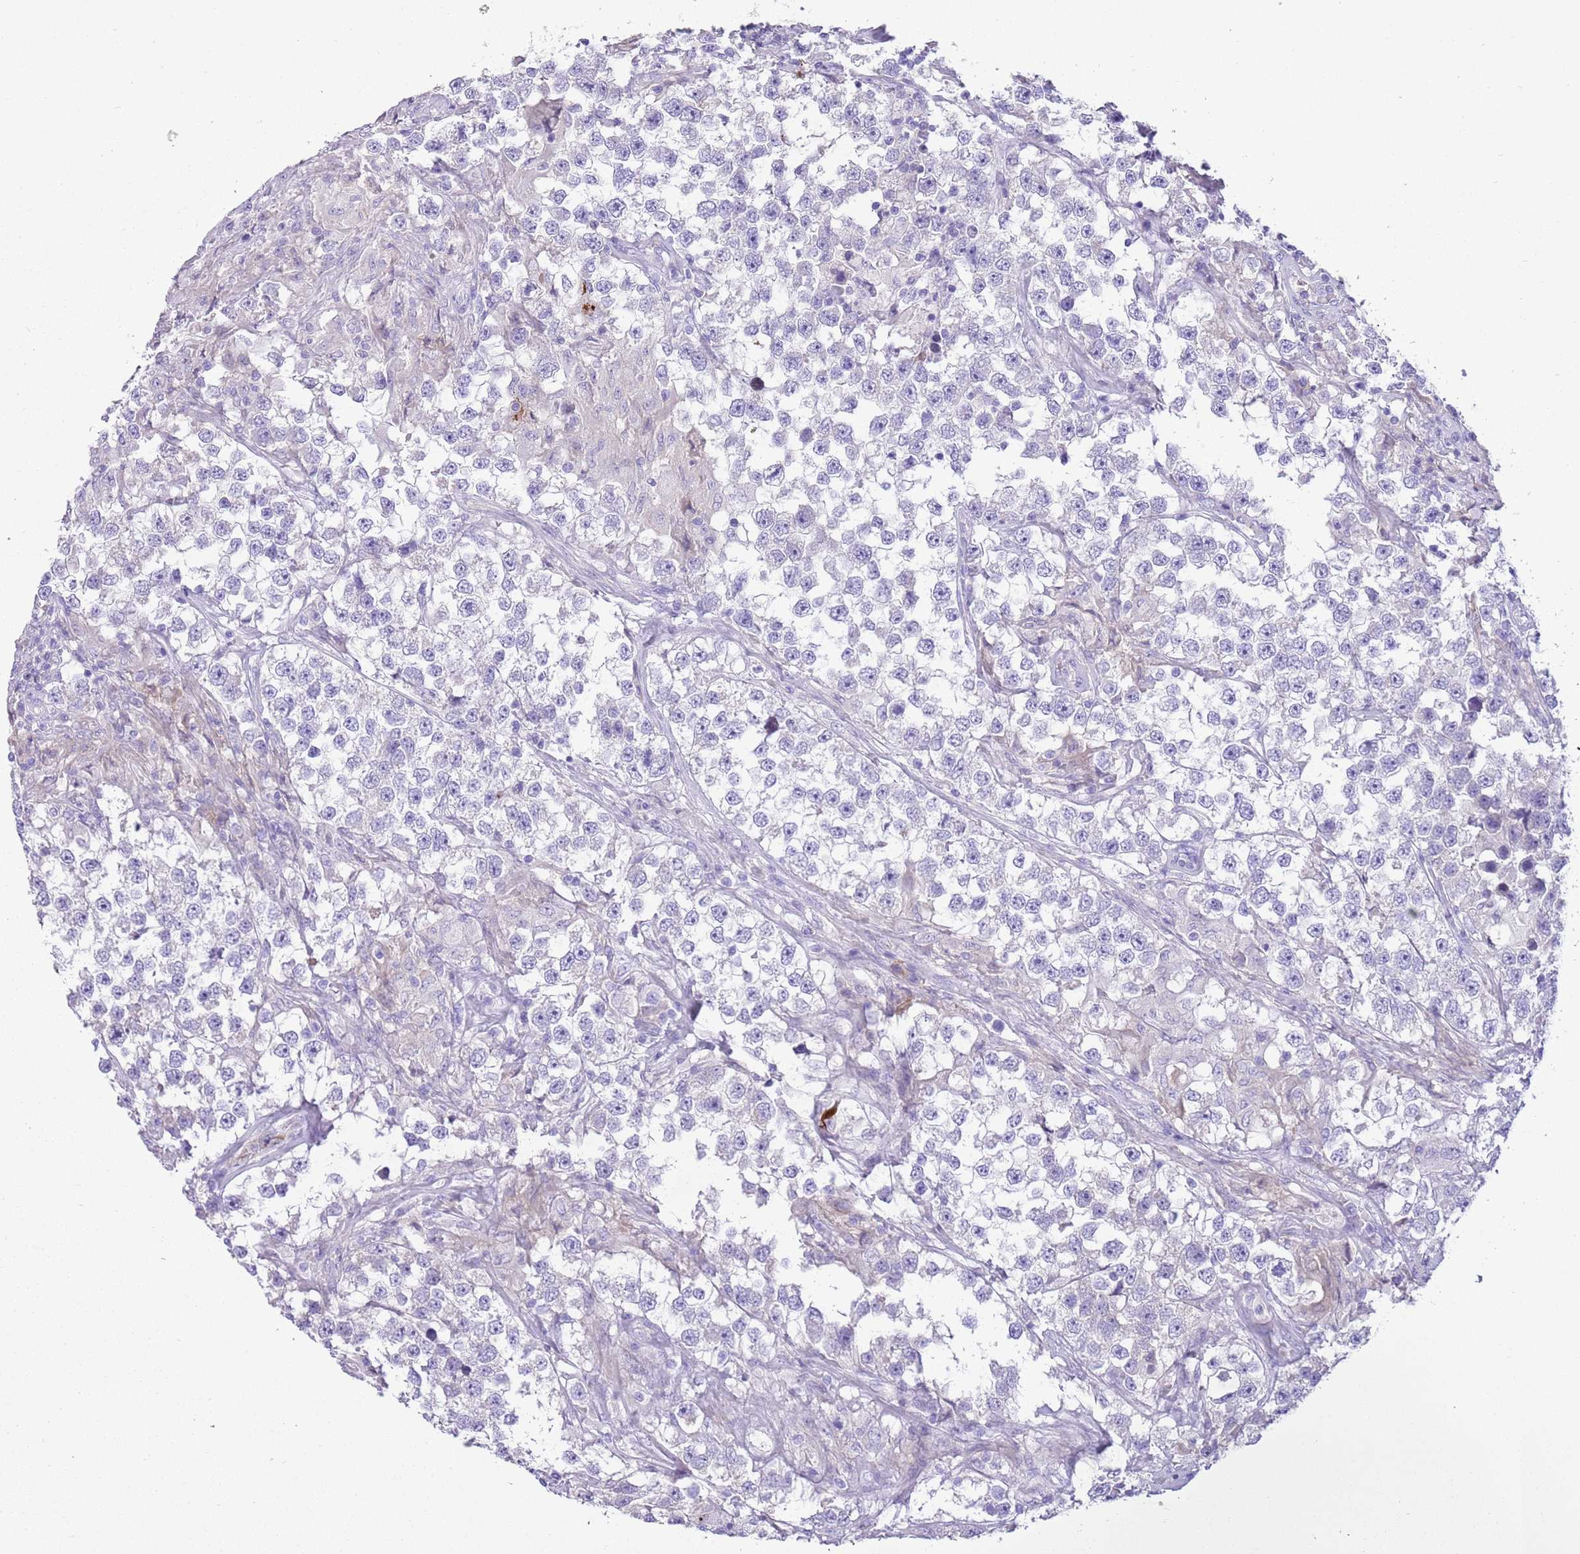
{"staining": {"intensity": "negative", "quantity": "none", "location": "none"}, "tissue": "testis cancer", "cell_type": "Tumor cells", "image_type": "cancer", "snomed": [{"axis": "morphology", "description": "Seminoma, NOS"}, {"axis": "topography", "description": "Testis"}], "caption": "High magnification brightfield microscopy of testis cancer stained with DAB (brown) and counterstained with hematoxylin (blue): tumor cells show no significant staining.", "gene": "CLEC2A", "patient": {"sex": "male", "age": 46}}